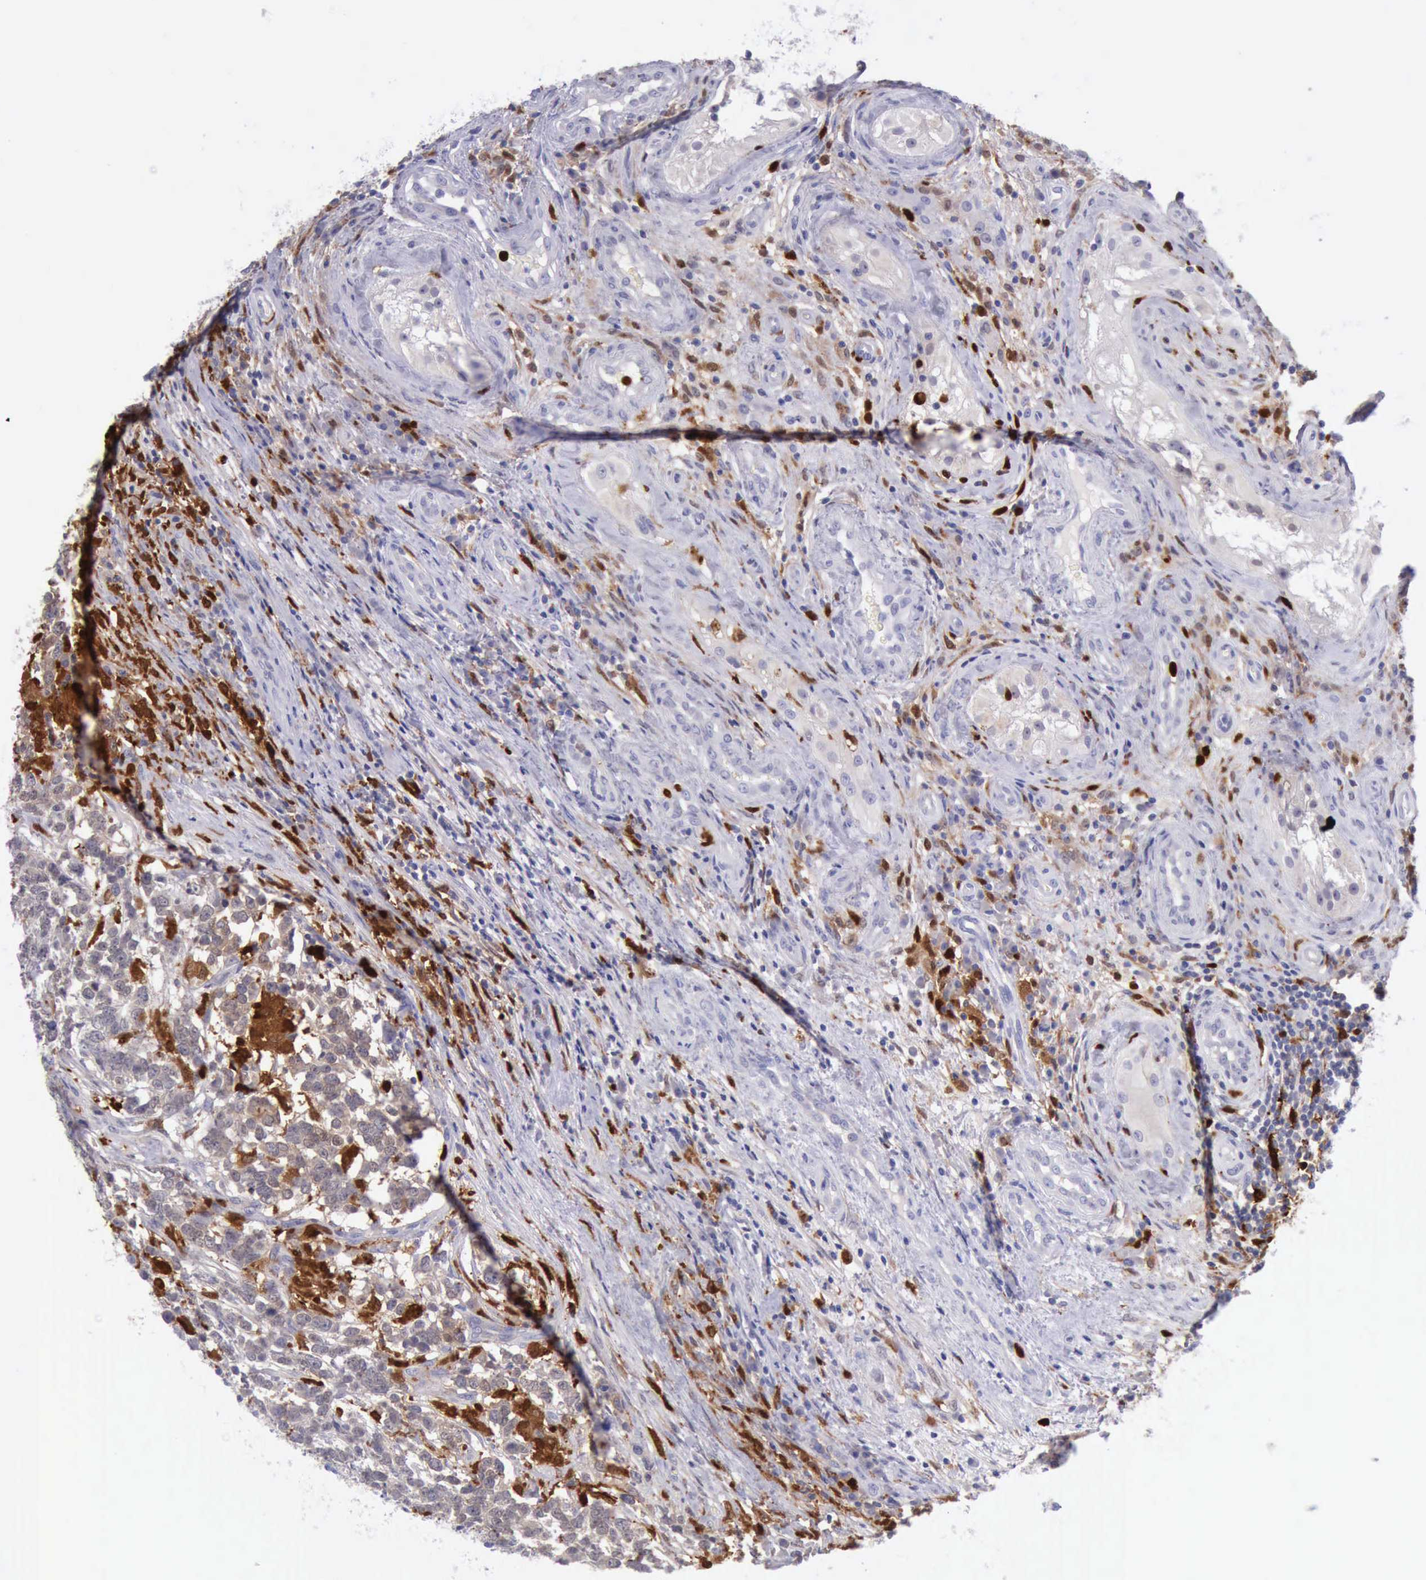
{"staining": {"intensity": "strong", "quantity": "<25%", "location": "cytoplasmic/membranous"}, "tissue": "testis cancer", "cell_type": "Tumor cells", "image_type": "cancer", "snomed": [{"axis": "morphology", "description": "Carcinoma, Embryonal, NOS"}, {"axis": "topography", "description": "Testis"}], "caption": "A micrograph showing strong cytoplasmic/membranous staining in approximately <25% of tumor cells in testis cancer (embryonal carcinoma), as visualized by brown immunohistochemical staining.", "gene": "CSTA", "patient": {"sex": "male", "age": 26}}